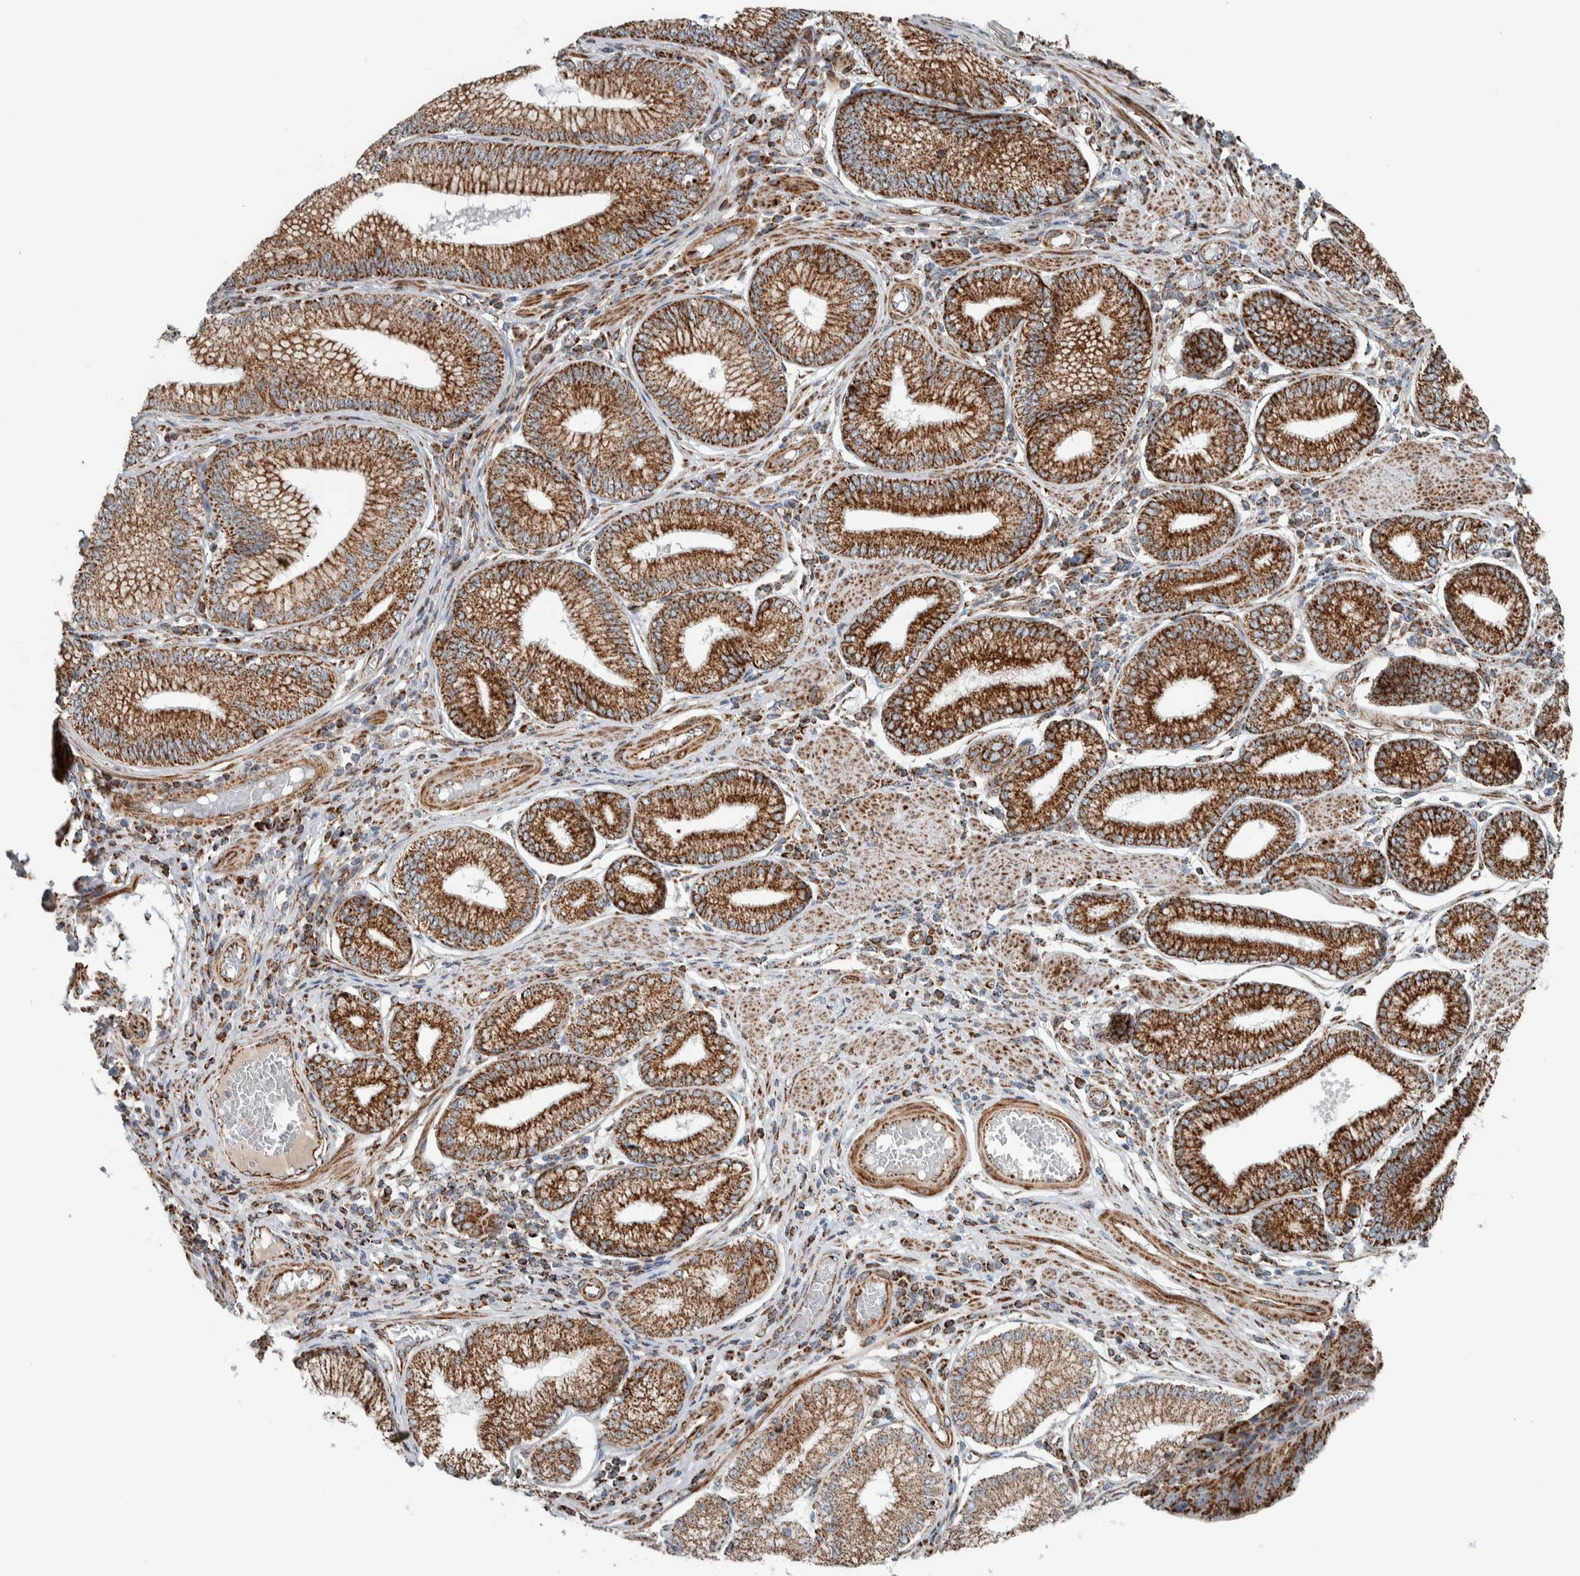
{"staining": {"intensity": "strong", "quantity": ">75%", "location": "cytoplasmic/membranous"}, "tissue": "stomach cancer", "cell_type": "Tumor cells", "image_type": "cancer", "snomed": [{"axis": "morphology", "description": "Adenocarcinoma, NOS"}, {"axis": "topography", "description": "Stomach"}], "caption": "There is high levels of strong cytoplasmic/membranous positivity in tumor cells of stomach cancer (adenocarcinoma), as demonstrated by immunohistochemical staining (brown color).", "gene": "CNTROB", "patient": {"sex": "male", "age": 59}}